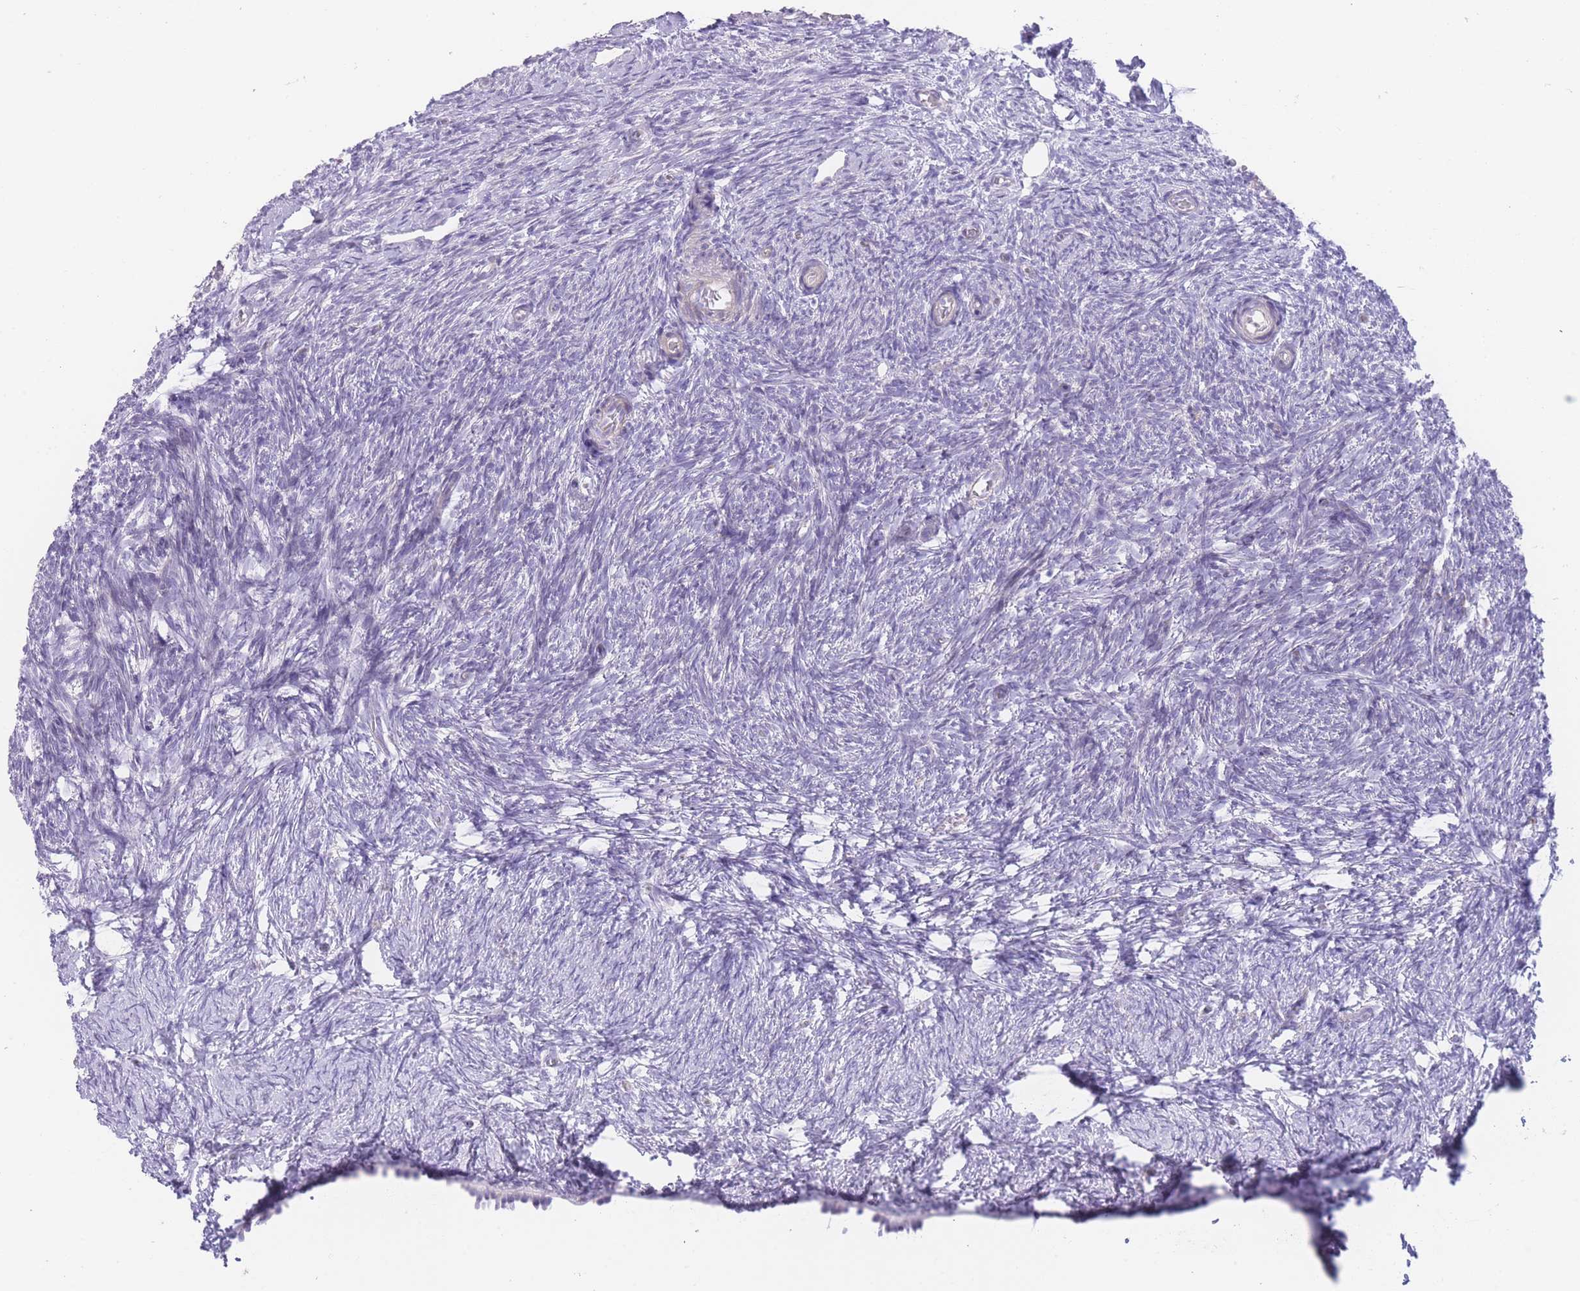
{"staining": {"intensity": "negative", "quantity": "none", "location": "none"}, "tissue": "ovary", "cell_type": "Ovarian stroma cells", "image_type": "normal", "snomed": [{"axis": "morphology", "description": "Normal tissue, NOS"}, {"axis": "topography", "description": "Ovary"}], "caption": "Immunohistochemistry histopathology image of normal human ovary stained for a protein (brown), which exhibits no positivity in ovarian stroma cells.", "gene": "IMPG1", "patient": {"sex": "female", "age": 39}}